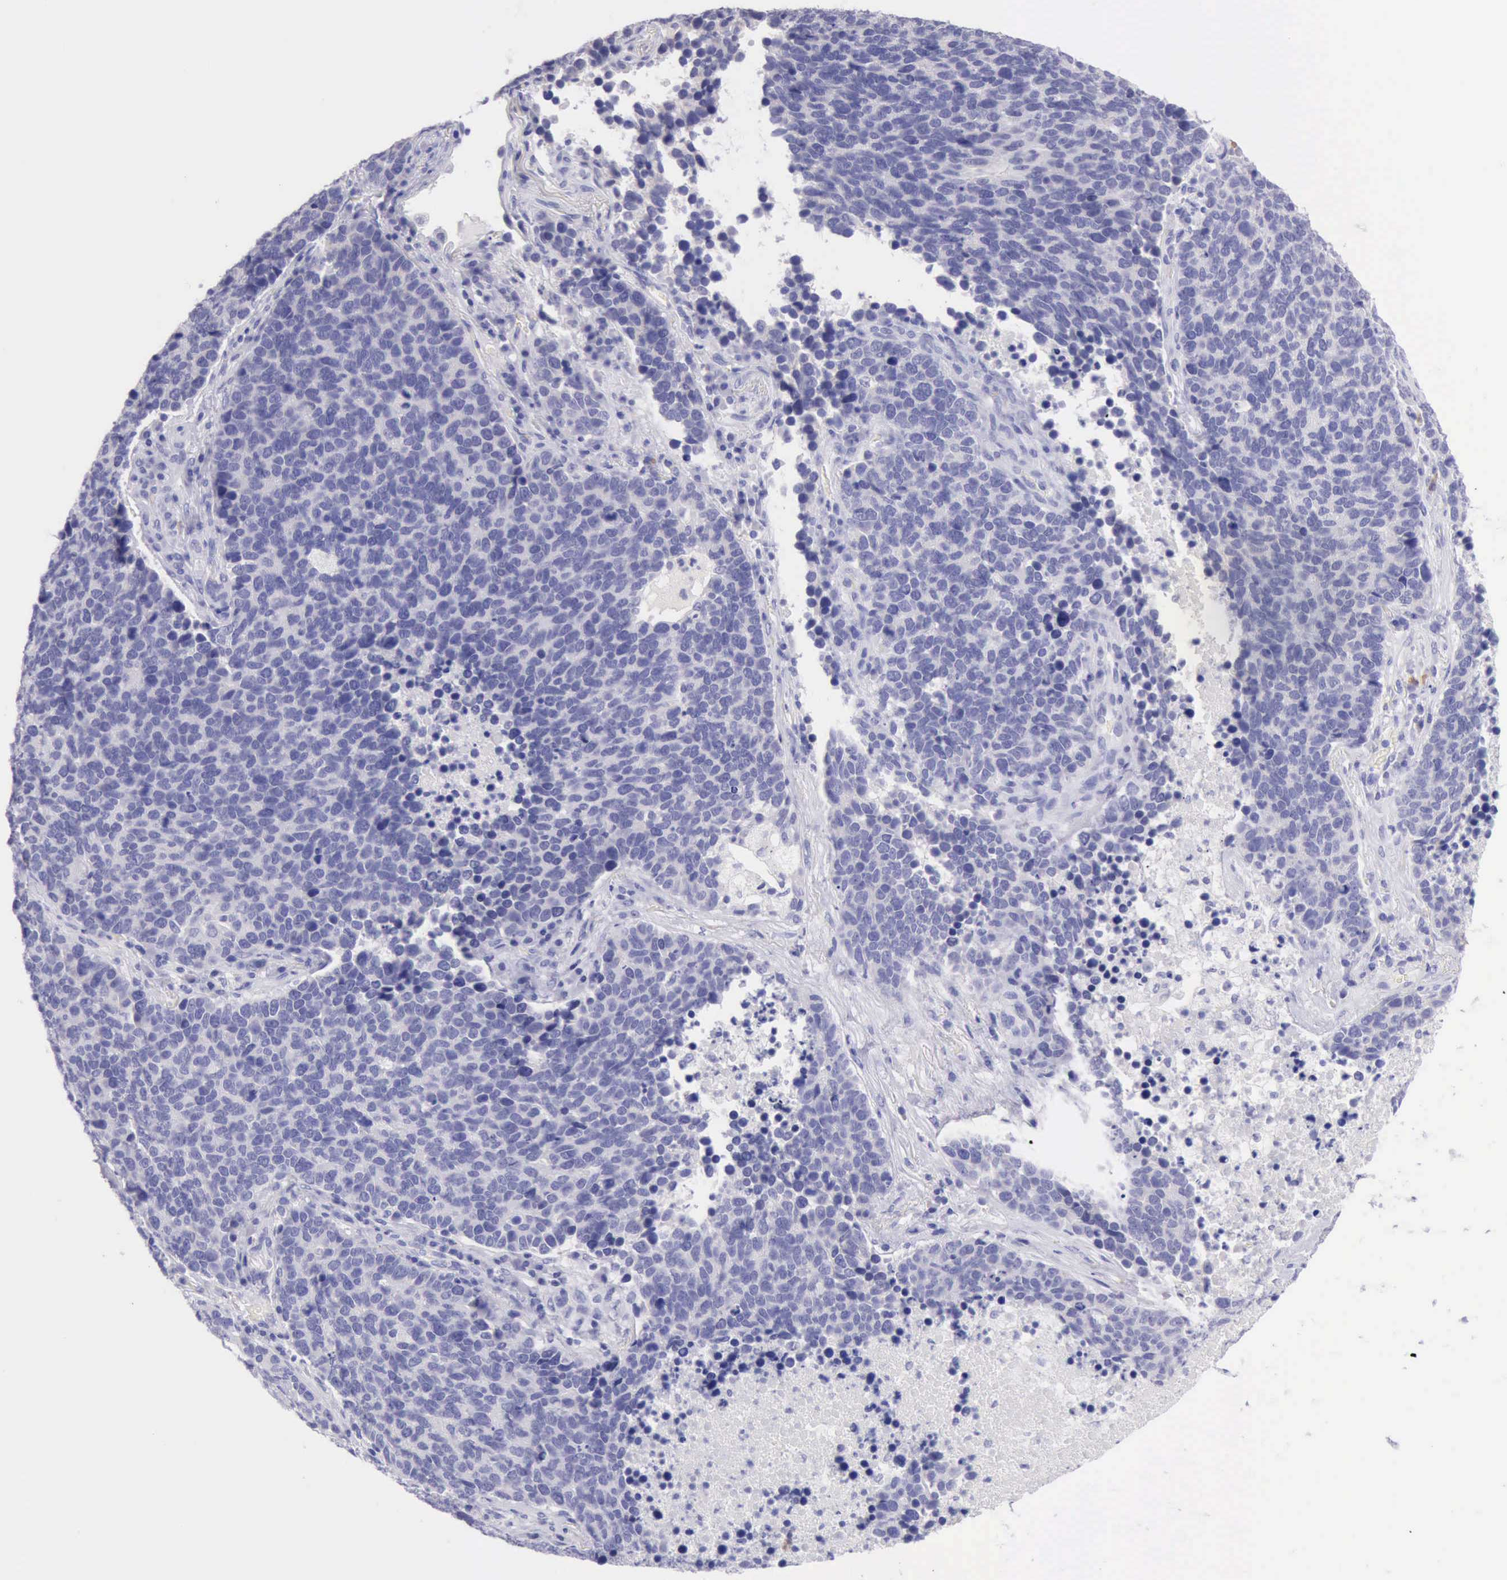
{"staining": {"intensity": "negative", "quantity": "none", "location": "none"}, "tissue": "lung cancer", "cell_type": "Tumor cells", "image_type": "cancer", "snomed": [{"axis": "morphology", "description": "Neoplasm, malignant, NOS"}, {"axis": "topography", "description": "Lung"}], "caption": "Tumor cells are negative for protein expression in human lung cancer (neoplasm (malignant)).", "gene": "LRFN5", "patient": {"sex": "female", "age": 75}}